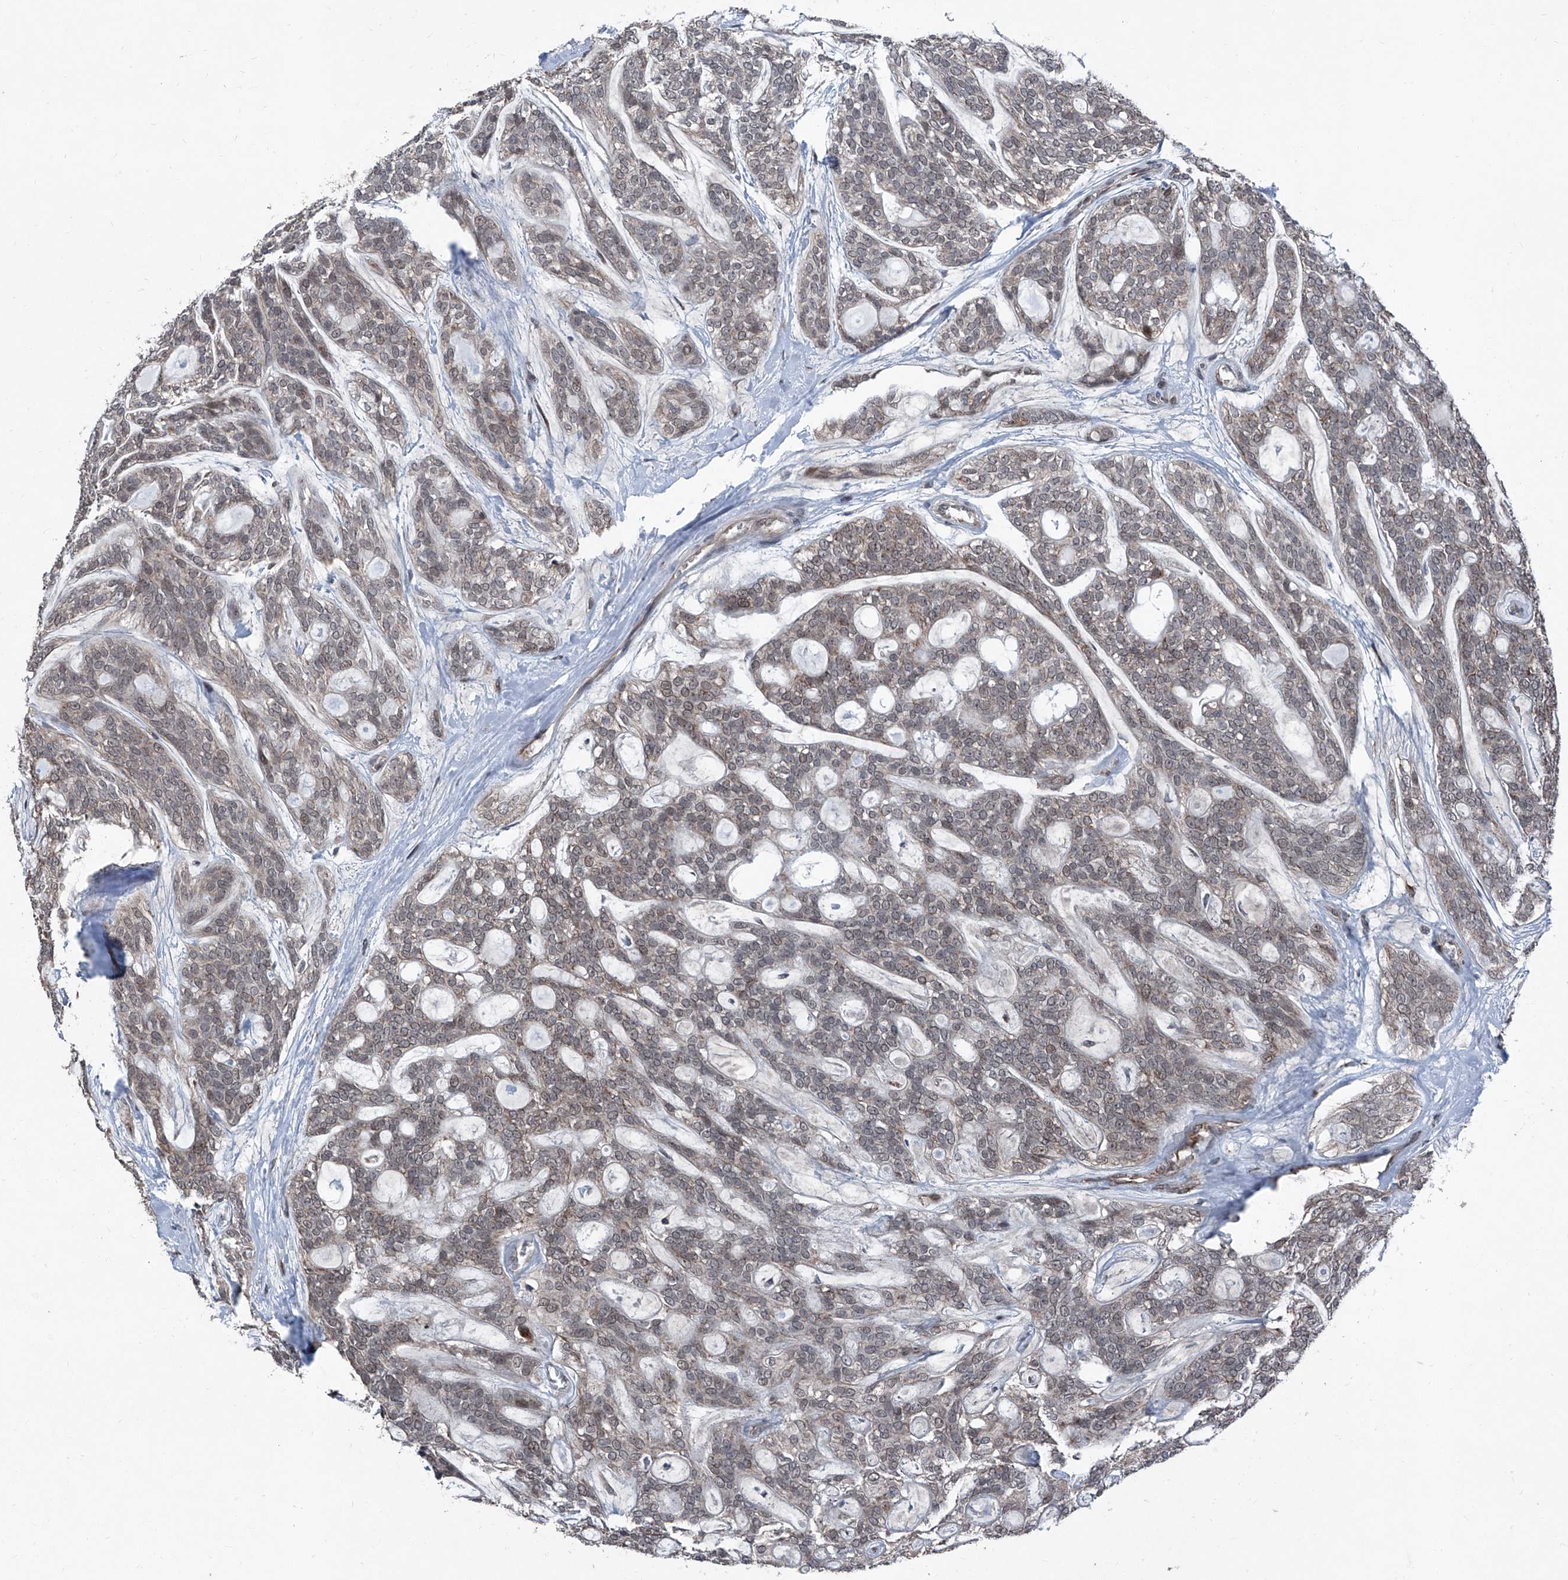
{"staining": {"intensity": "negative", "quantity": "none", "location": "none"}, "tissue": "head and neck cancer", "cell_type": "Tumor cells", "image_type": "cancer", "snomed": [{"axis": "morphology", "description": "Adenocarcinoma, NOS"}, {"axis": "topography", "description": "Head-Neck"}], "caption": "A high-resolution micrograph shows IHC staining of head and neck cancer, which exhibits no significant expression in tumor cells.", "gene": "COA7", "patient": {"sex": "male", "age": 66}}